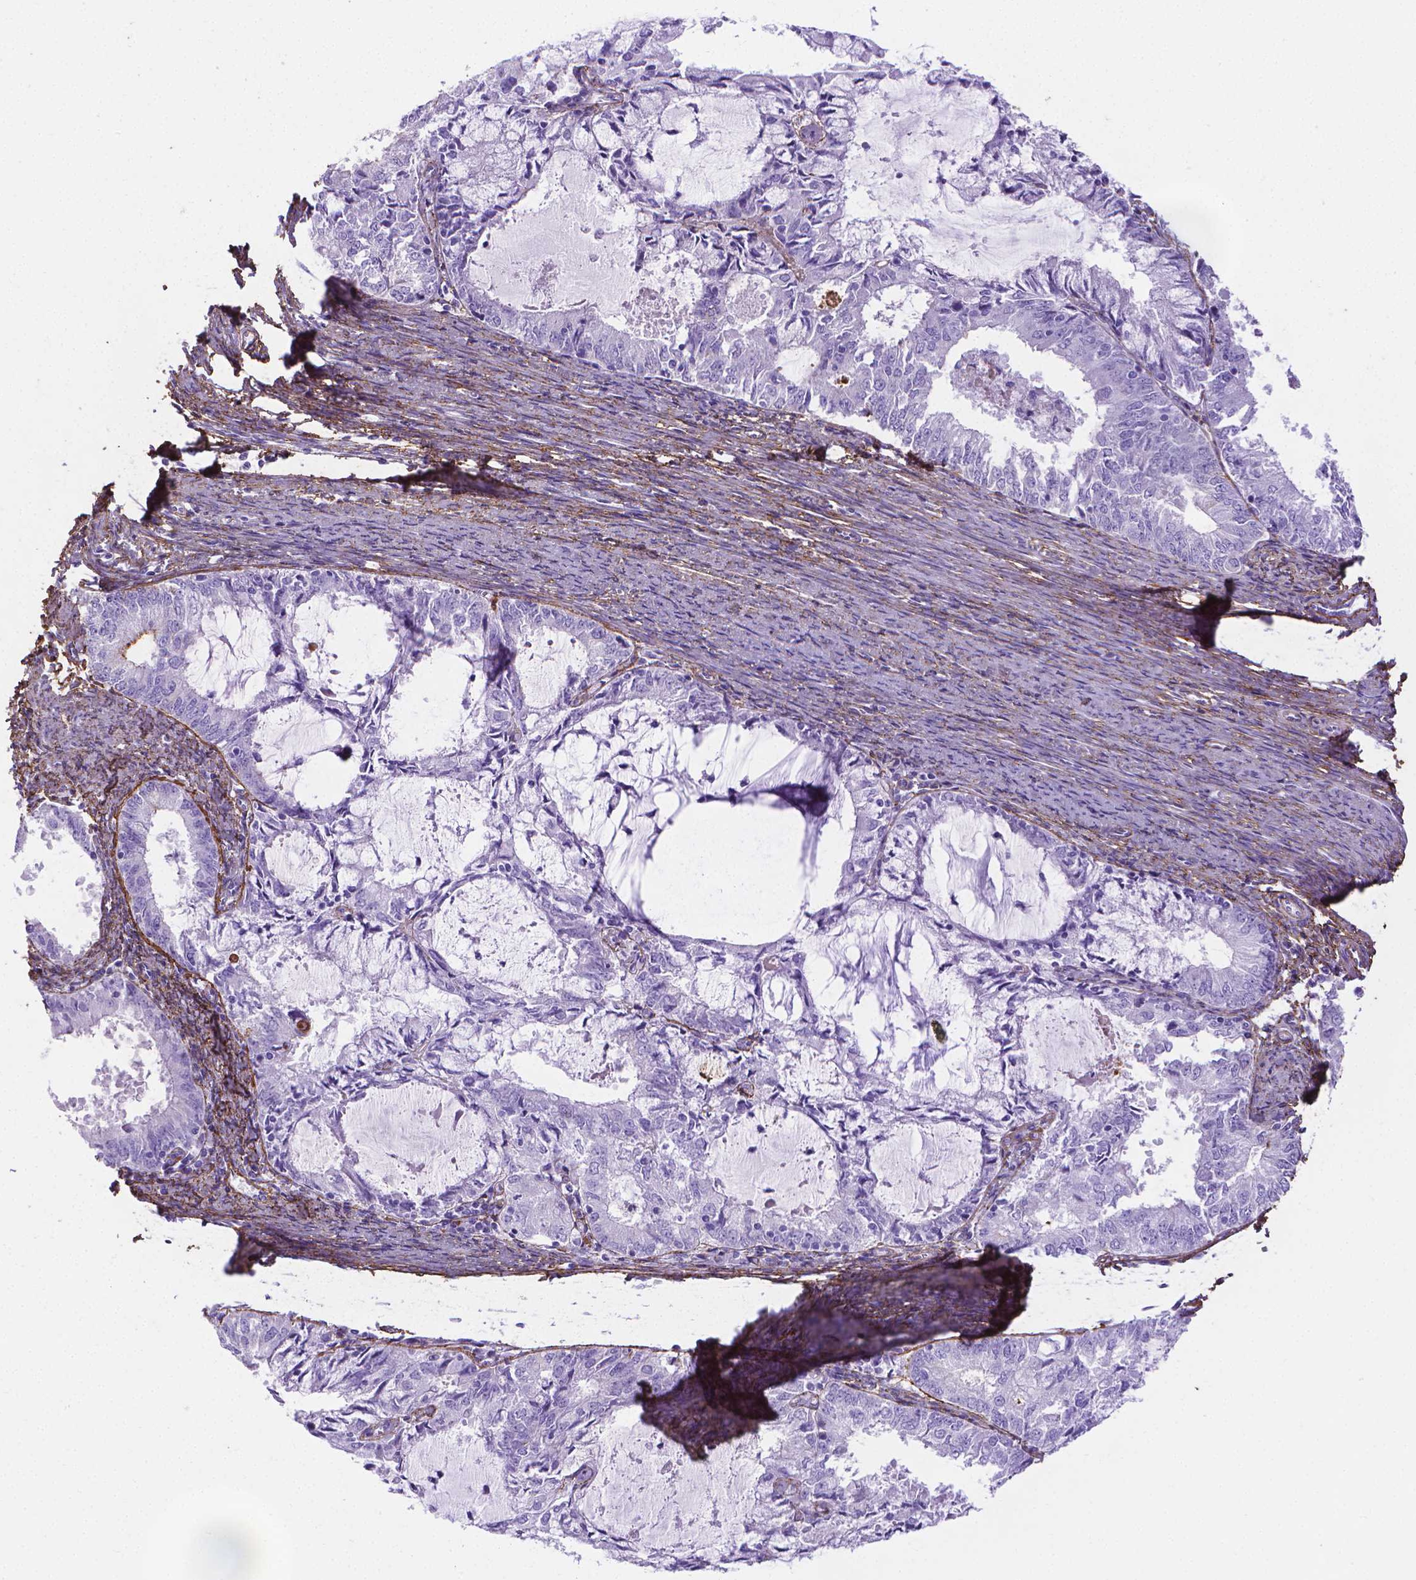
{"staining": {"intensity": "negative", "quantity": "none", "location": "none"}, "tissue": "endometrial cancer", "cell_type": "Tumor cells", "image_type": "cancer", "snomed": [{"axis": "morphology", "description": "Adenocarcinoma, NOS"}, {"axis": "topography", "description": "Endometrium"}], "caption": "Immunohistochemistry (IHC) of endometrial adenocarcinoma exhibits no positivity in tumor cells.", "gene": "MFAP2", "patient": {"sex": "female", "age": 57}}